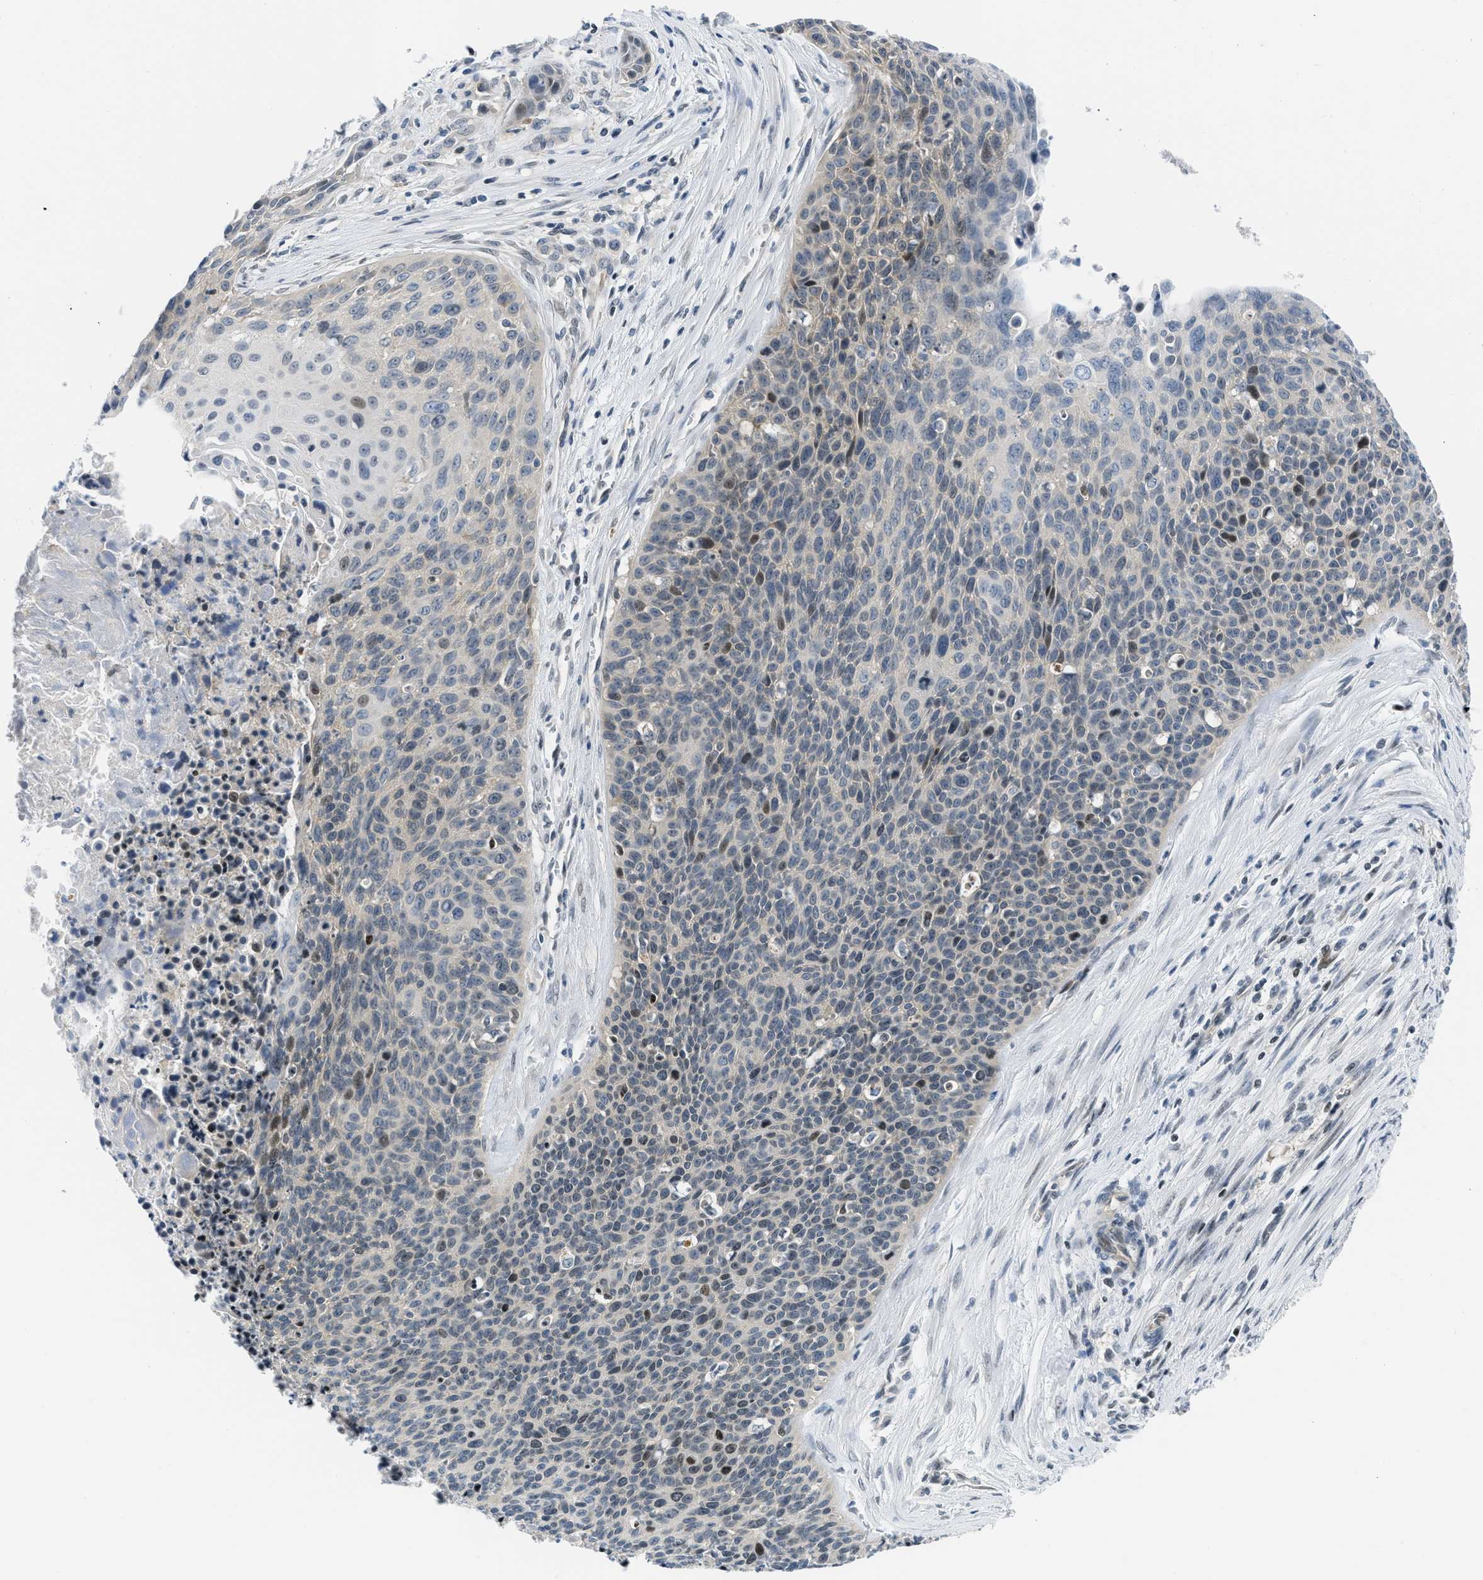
{"staining": {"intensity": "moderate", "quantity": "25%-75%", "location": "nuclear"}, "tissue": "cervical cancer", "cell_type": "Tumor cells", "image_type": "cancer", "snomed": [{"axis": "morphology", "description": "Squamous cell carcinoma, NOS"}, {"axis": "topography", "description": "Cervix"}], "caption": "High-magnification brightfield microscopy of cervical cancer (squamous cell carcinoma) stained with DAB (3,3'-diaminobenzidine) (brown) and counterstained with hematoxylin (blue). tumor cells exhibit moderate nuclear staining is present in approximately25%-75% of cells. (Stains: DAB (3,3'-diaminobenzidine) in brown, nuclei in blue, Microscopy: brightfield microscopy at high magnification).", "gene": "OLIG3", "patient": {"sex": "female", "age": 55}}